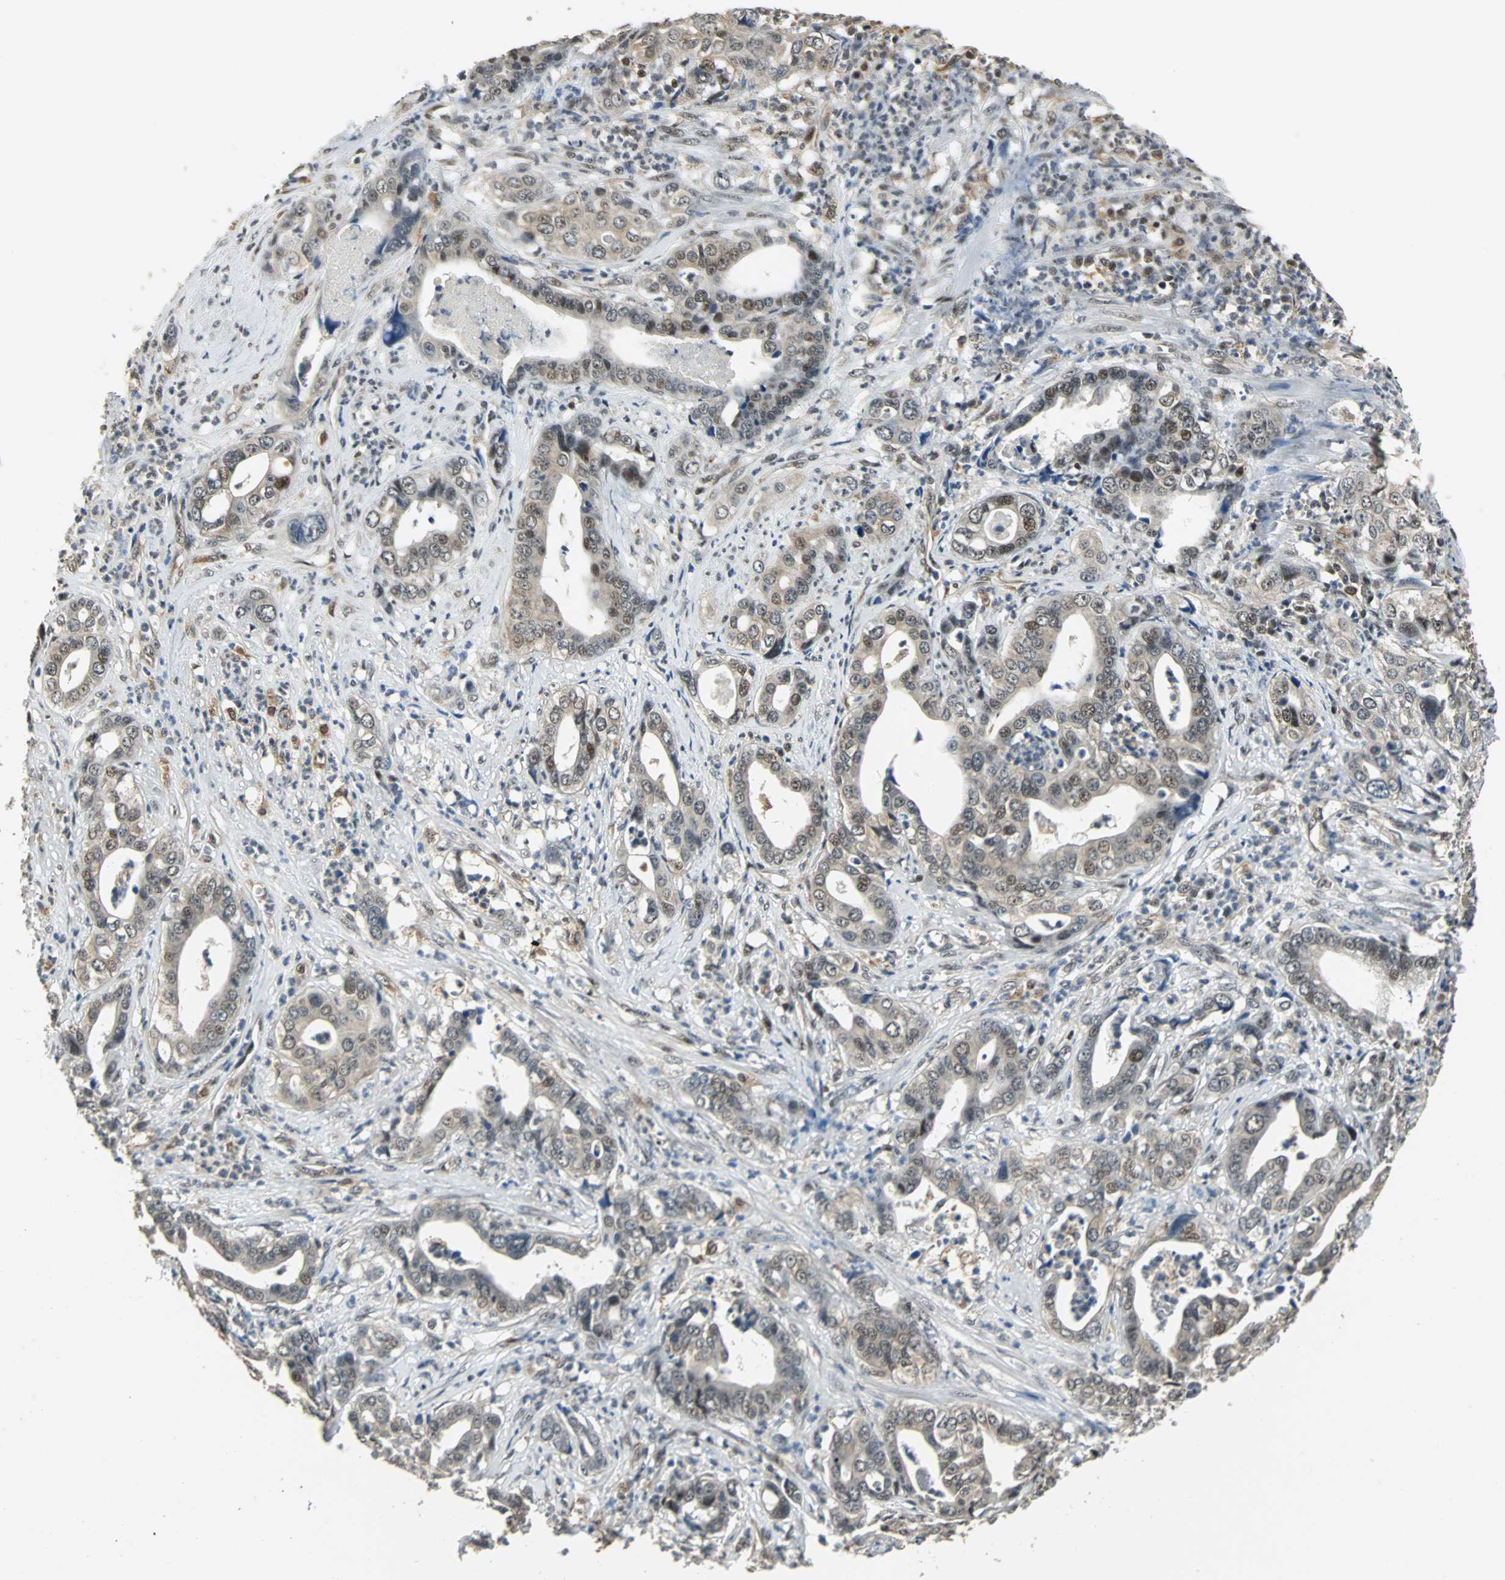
{"staining": {"intensity": "moderate", "quantity": "25%-75%", "location": "nuclear"}, "tissue": "liver cancer", "cell_type": "Tumor cells", "image_type": "cancer", "snomed": [{"axis": "morphology", "description": "Cholangiocarcinoma"}, {"axis": "topography", "description": "Liver"}], "caption": "Cholangiocarcinoma (liver) stained for a protein exhibits moderate nuclear positivity in tumor cells.", "gene": "MED4", "patient": {"sex": "female", "age": 61}}